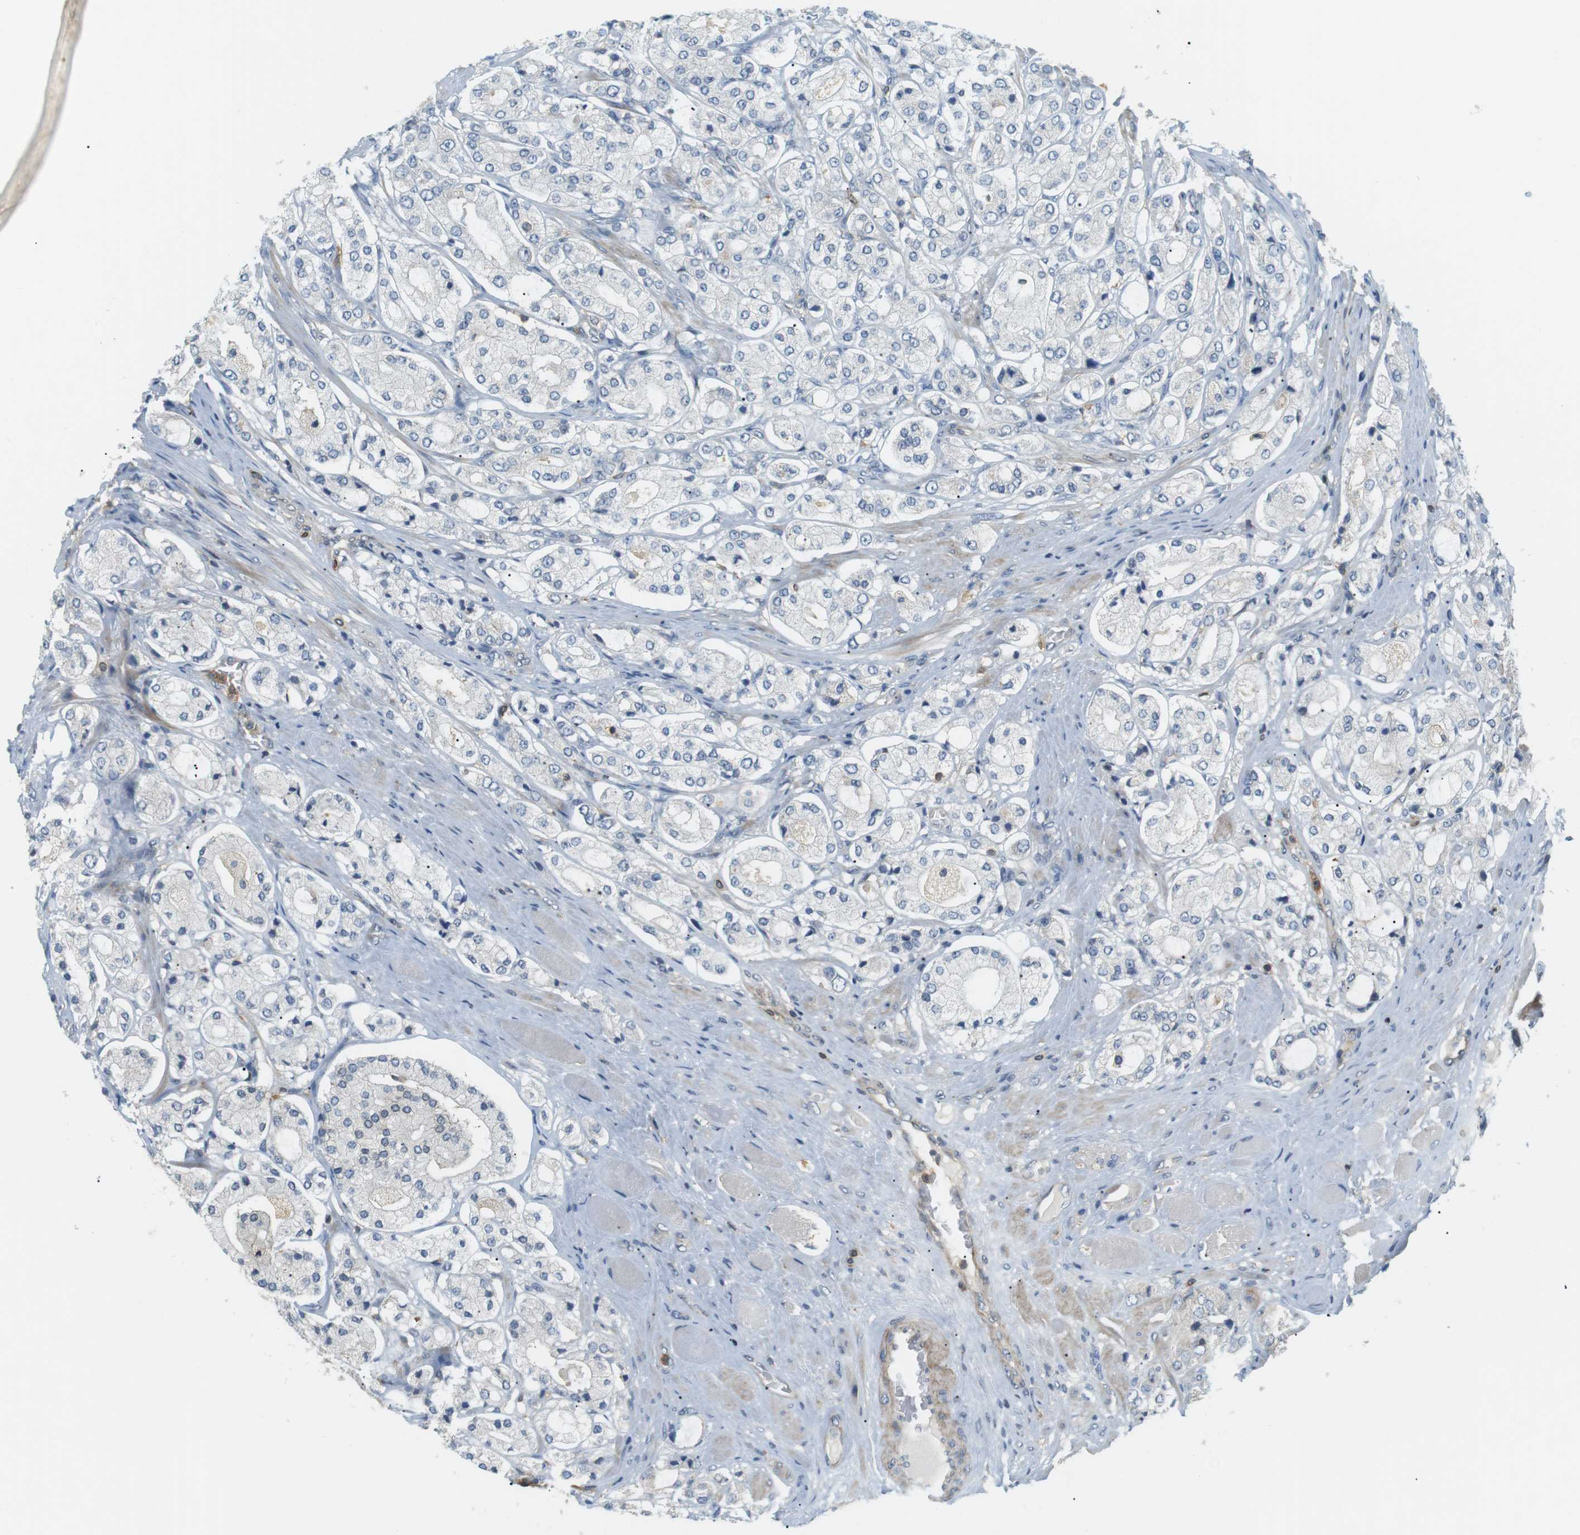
{"staining": {"intensity": "negative", "quantity": "none", "location": "none"}, "tissue": "prostate cancer", "cell_type": "Tumor cells", "image_type": "cancer", "snomed": [{"axis": "morphology", "description": "Adenocarcinoma, High grade"}, {"axis": "topography", "description": "Prostate"}], "caption": "Photomicrograph shows no protein positivity in tumor cells of prostate cancer (high-grade adenocarcinoma) tissue. The staining was performed using DAB (3,3'-diaminobenzidine) to visualize the protein expression in brown, while the nuclei were stained in blue with hematoxylin (Magnification: 20x).", "gene": "P2RY1", "patient": {"sex": "male", "age": 65}}